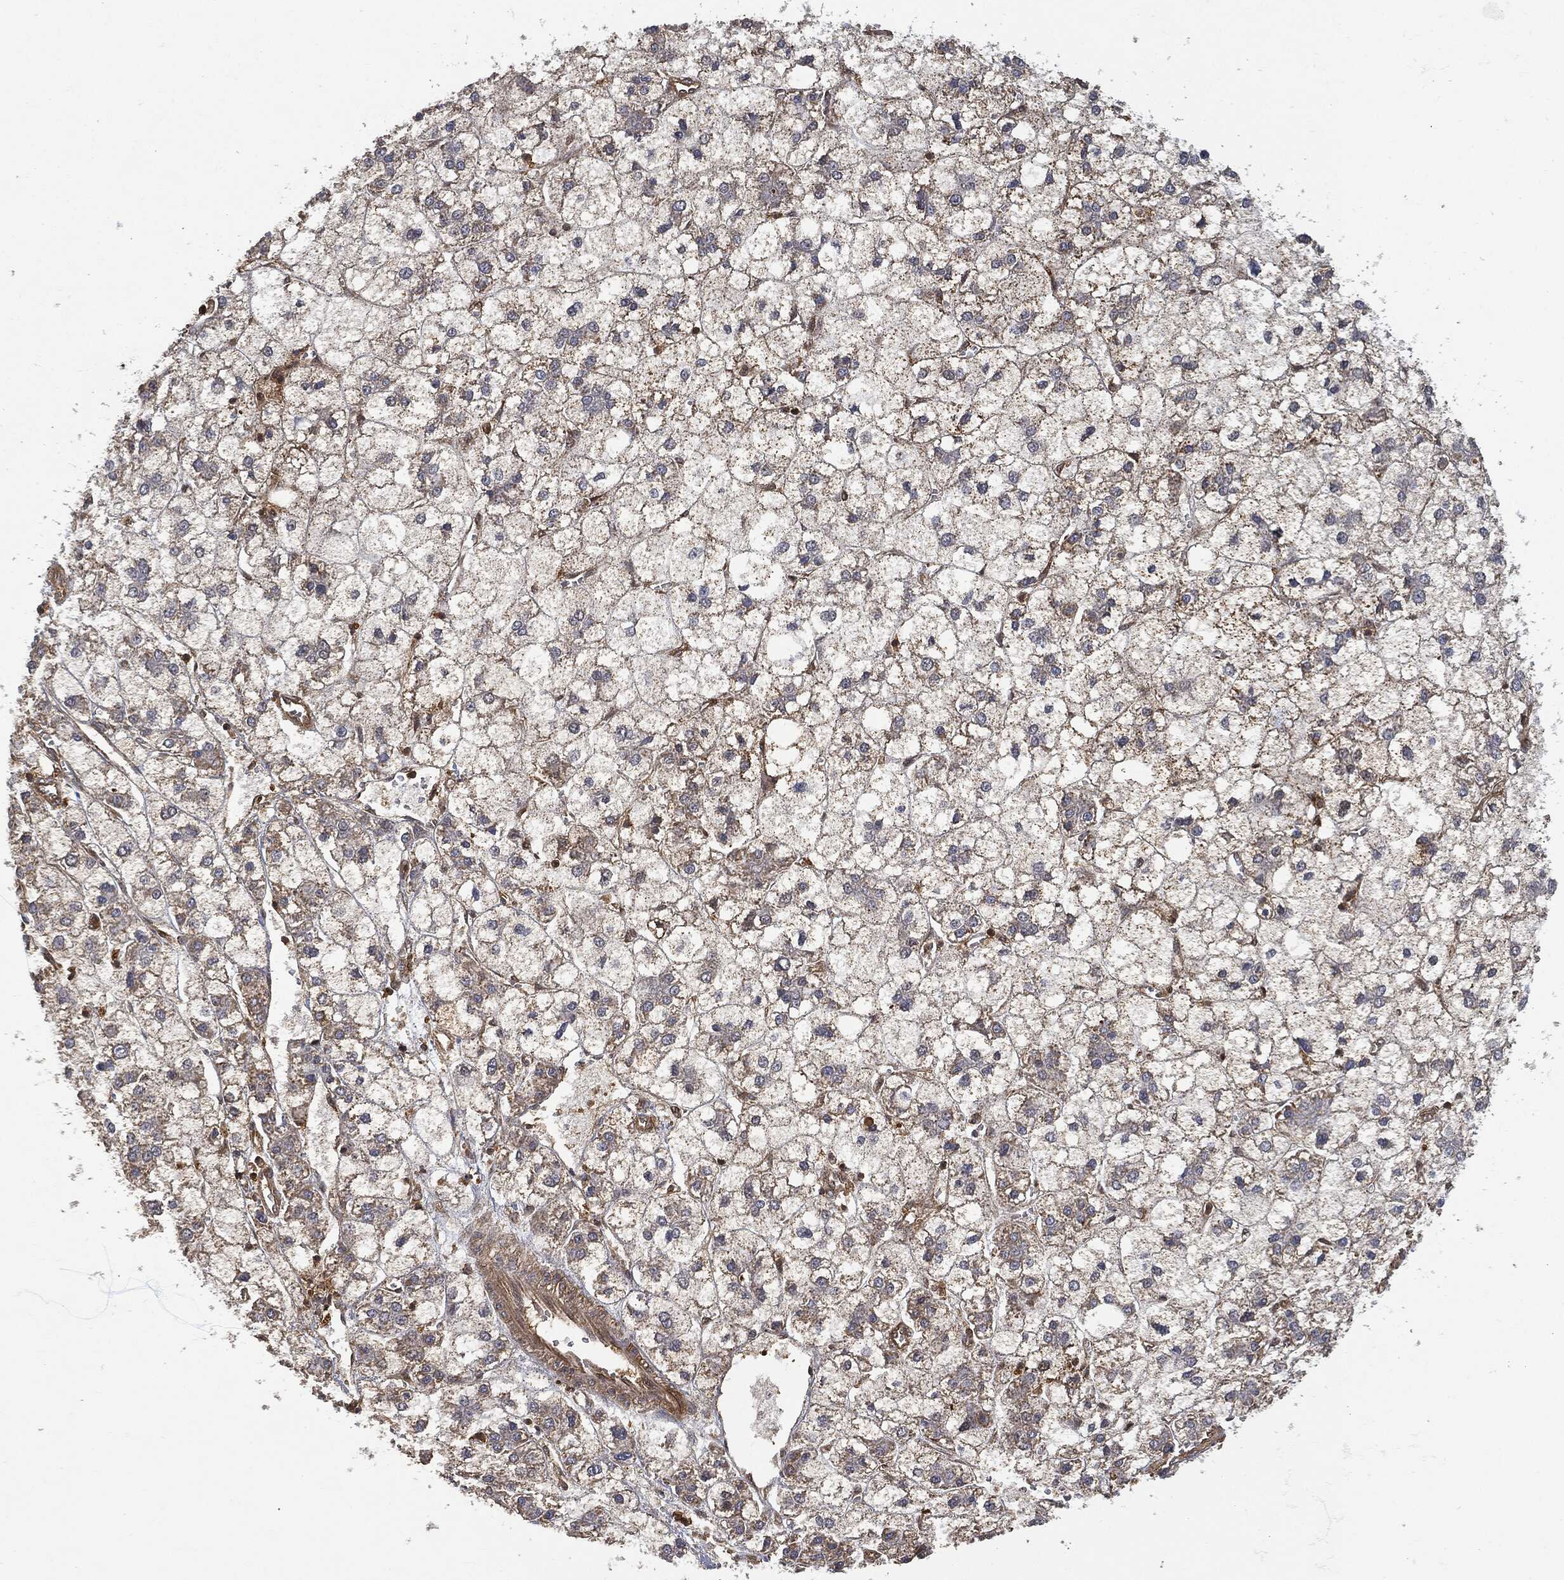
{"staining": {"intensity": "weak", "quantity": "<25%", "location": "cytoplasmic/membranous"}, "tissue": "liver cancer", "cell_type": "Tumor cells", "image_type": "cancer", "snomed": [{"axis": "morphology", "description": "Carcinoma, Hepatocellular, NOS"}, {"axis": "topography", "description": "Liver"}], "caption": "Protein analysis of liver cancer (hepatocellular carcinoma) displays no significant positivity in tumor cells.", "gene": "PSMB10", "patient": {"sex": "female", "age": 73}}